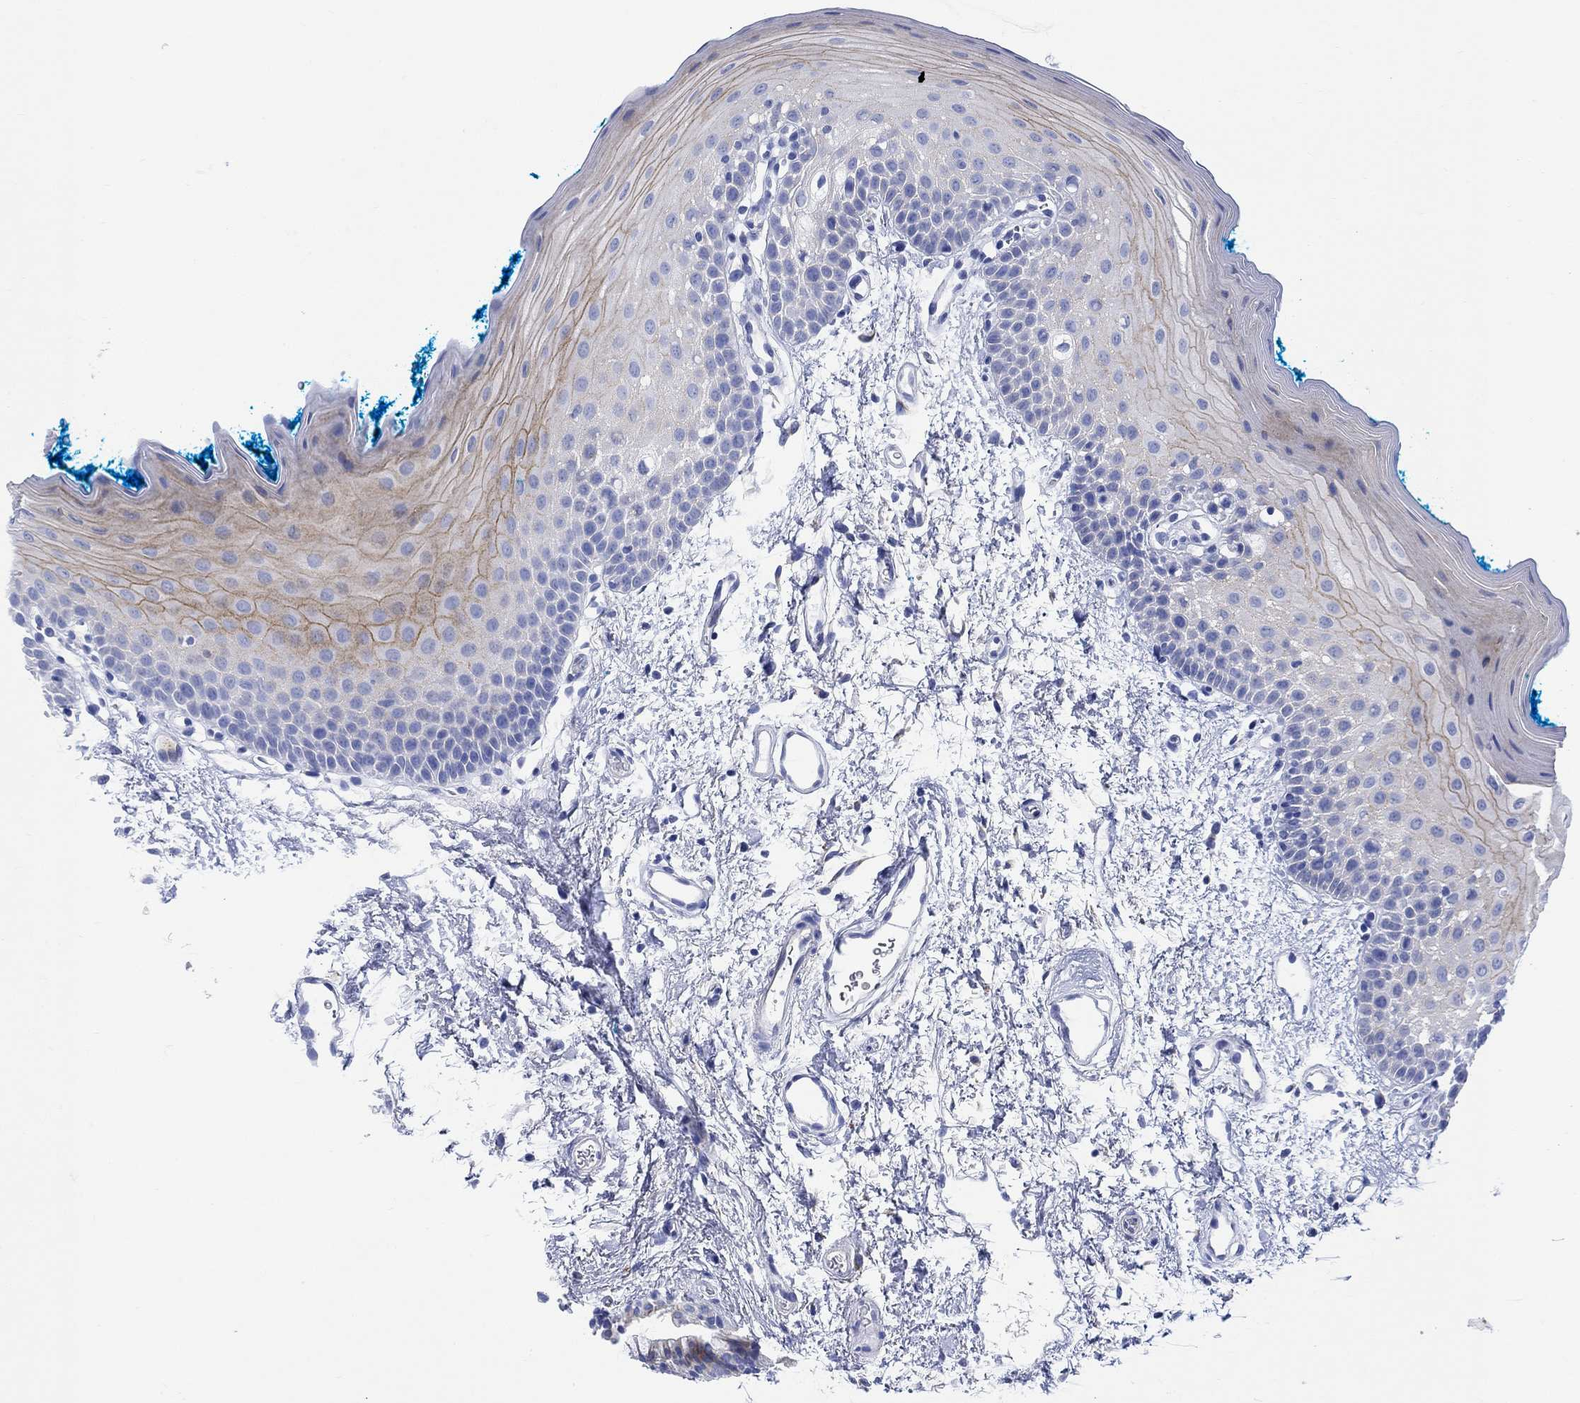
{"staining": {"intensity": "moderate", "quantity": "<25%", "location": "cytoplasmic/membranous"}, "tissue": "oral mucosa", "cell_type": "Squamous epithelial cells", "image_type": "normal", "snomed": [{"axis": "morphology", "description": "Normal tissue, NOS"}, {"axis": "morphology", "description": "Squamous cell carcinoma, NOS"}, {"axis": "topography", "description": "Oral tissue"}, {"axis": "topography", "description": "Head-Neck"}], "caption": "Protein positivity by IHC reveals moderate cytoplasmic/membranous staining in approximately <25% of squamous epithelial cells in benign oral mucosa.", "gene": "MYL1", "patient": {"sex": "female", "age": 75}}